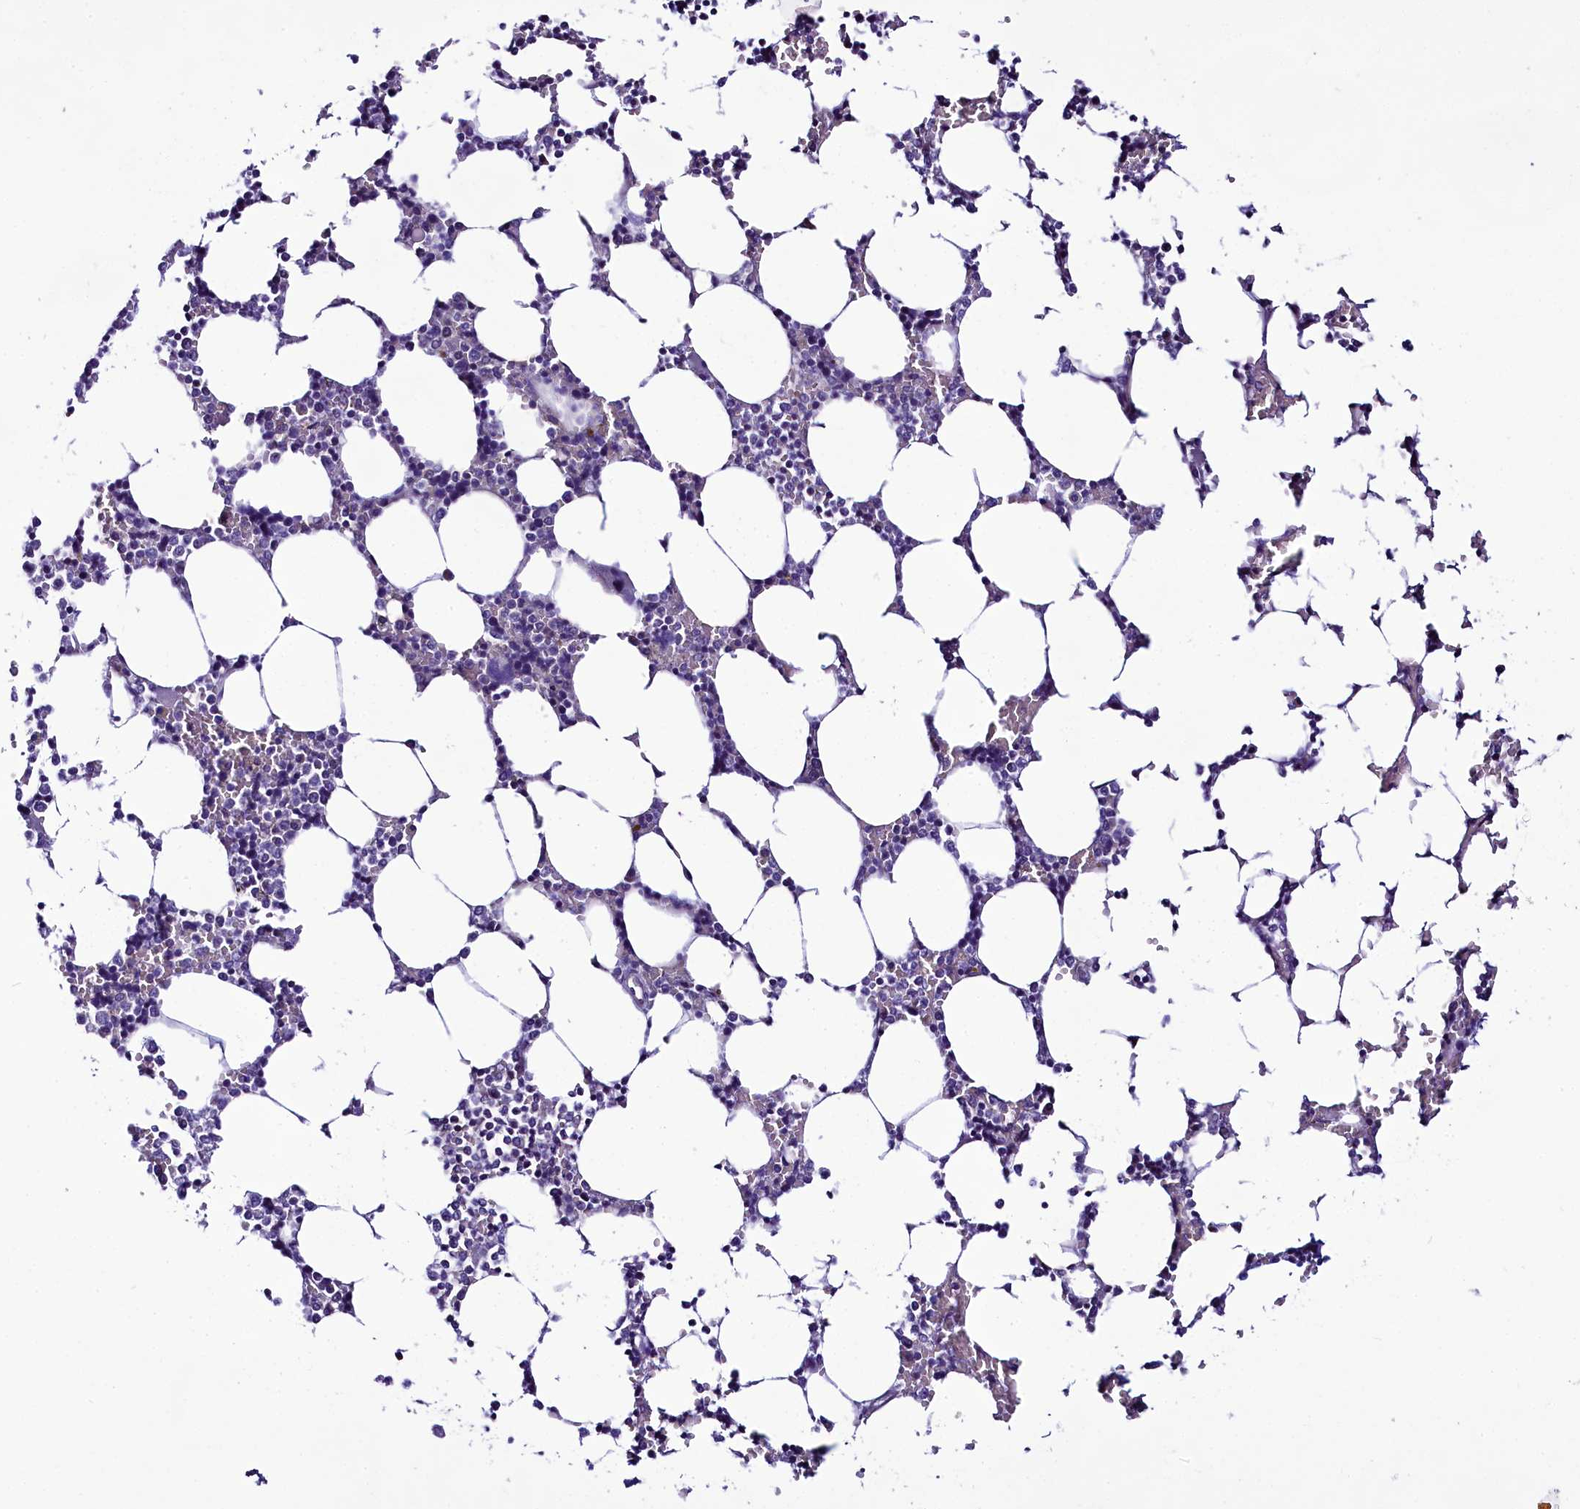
{"staining": {"intensity": "moderate", "quantity": "<25%", "location": "nuclear"}, "tissue": "bone marrow", "cell_type": "Hematopoietic cells", "image_type": "normal", "snomed": [{"axis": "morphology", "description": "Normal tissue, NOS"}, {"axis": "topography", "description": "Bone marrow"}], "caption": "This is an image of immunohistochemistry (IHC) staining of normal bone marrow, which shows moderate positivity in the nuclear of hematopoietic cells.", "gene": "CCDC106", "patient": {"sex": "male", "age": 64}}